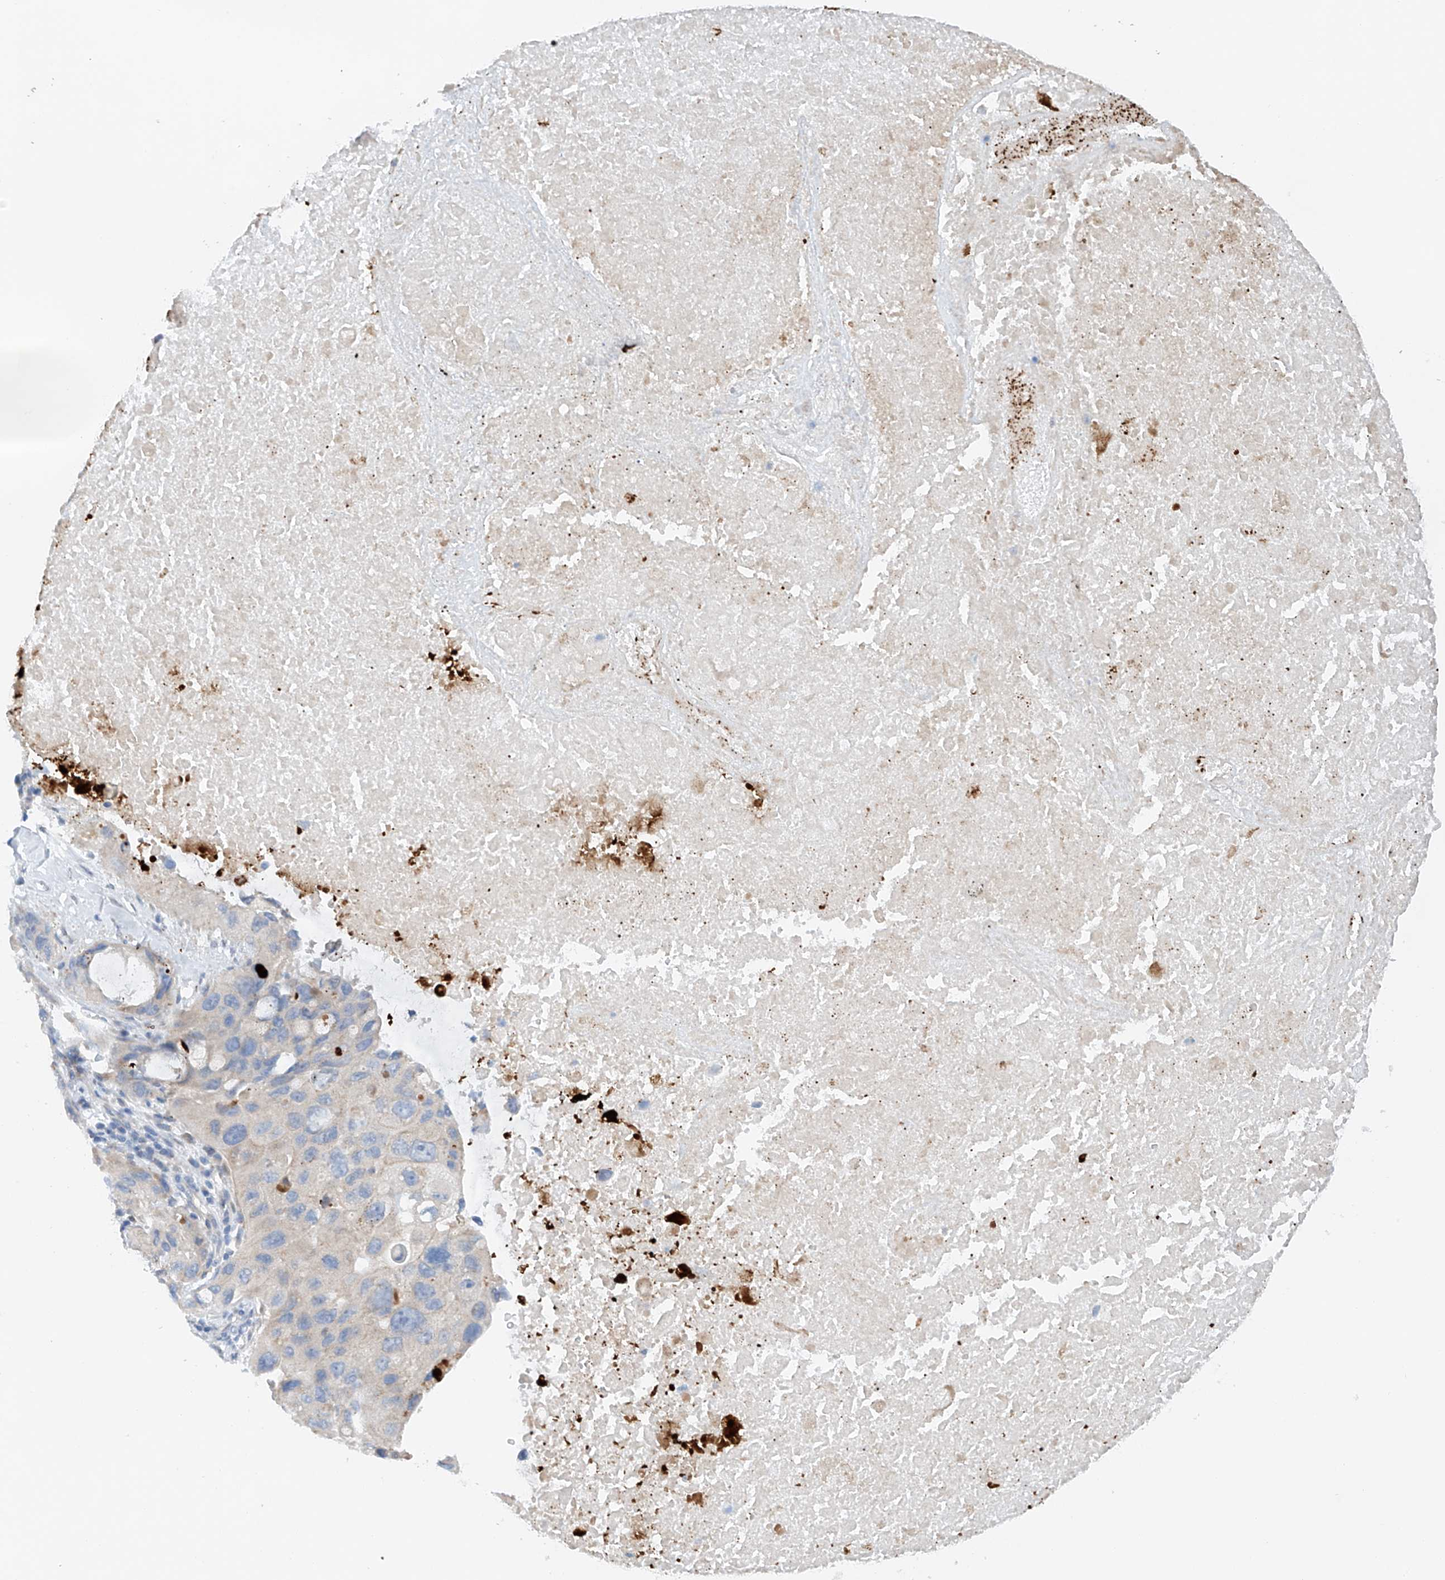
{"staining": {"intensity": "weak", "quantity": "<25%", "location": "cytoplasmic/membranous"}, "tissue": "lung cancer", "cell_type": "Tumor cells", "image_type": "cancer", "snomed": [{"axis": "morphology", "description": "Squamous cell carcinoma, NOS"}, {"axis": "topography", "description": "Lung"}], "caption": "Human lung cancer stained for a protein using IHC demonstrates no expression in tumor cells.", "gene": "CEP85L", "patient": {"sex": "female", "age": 73}}